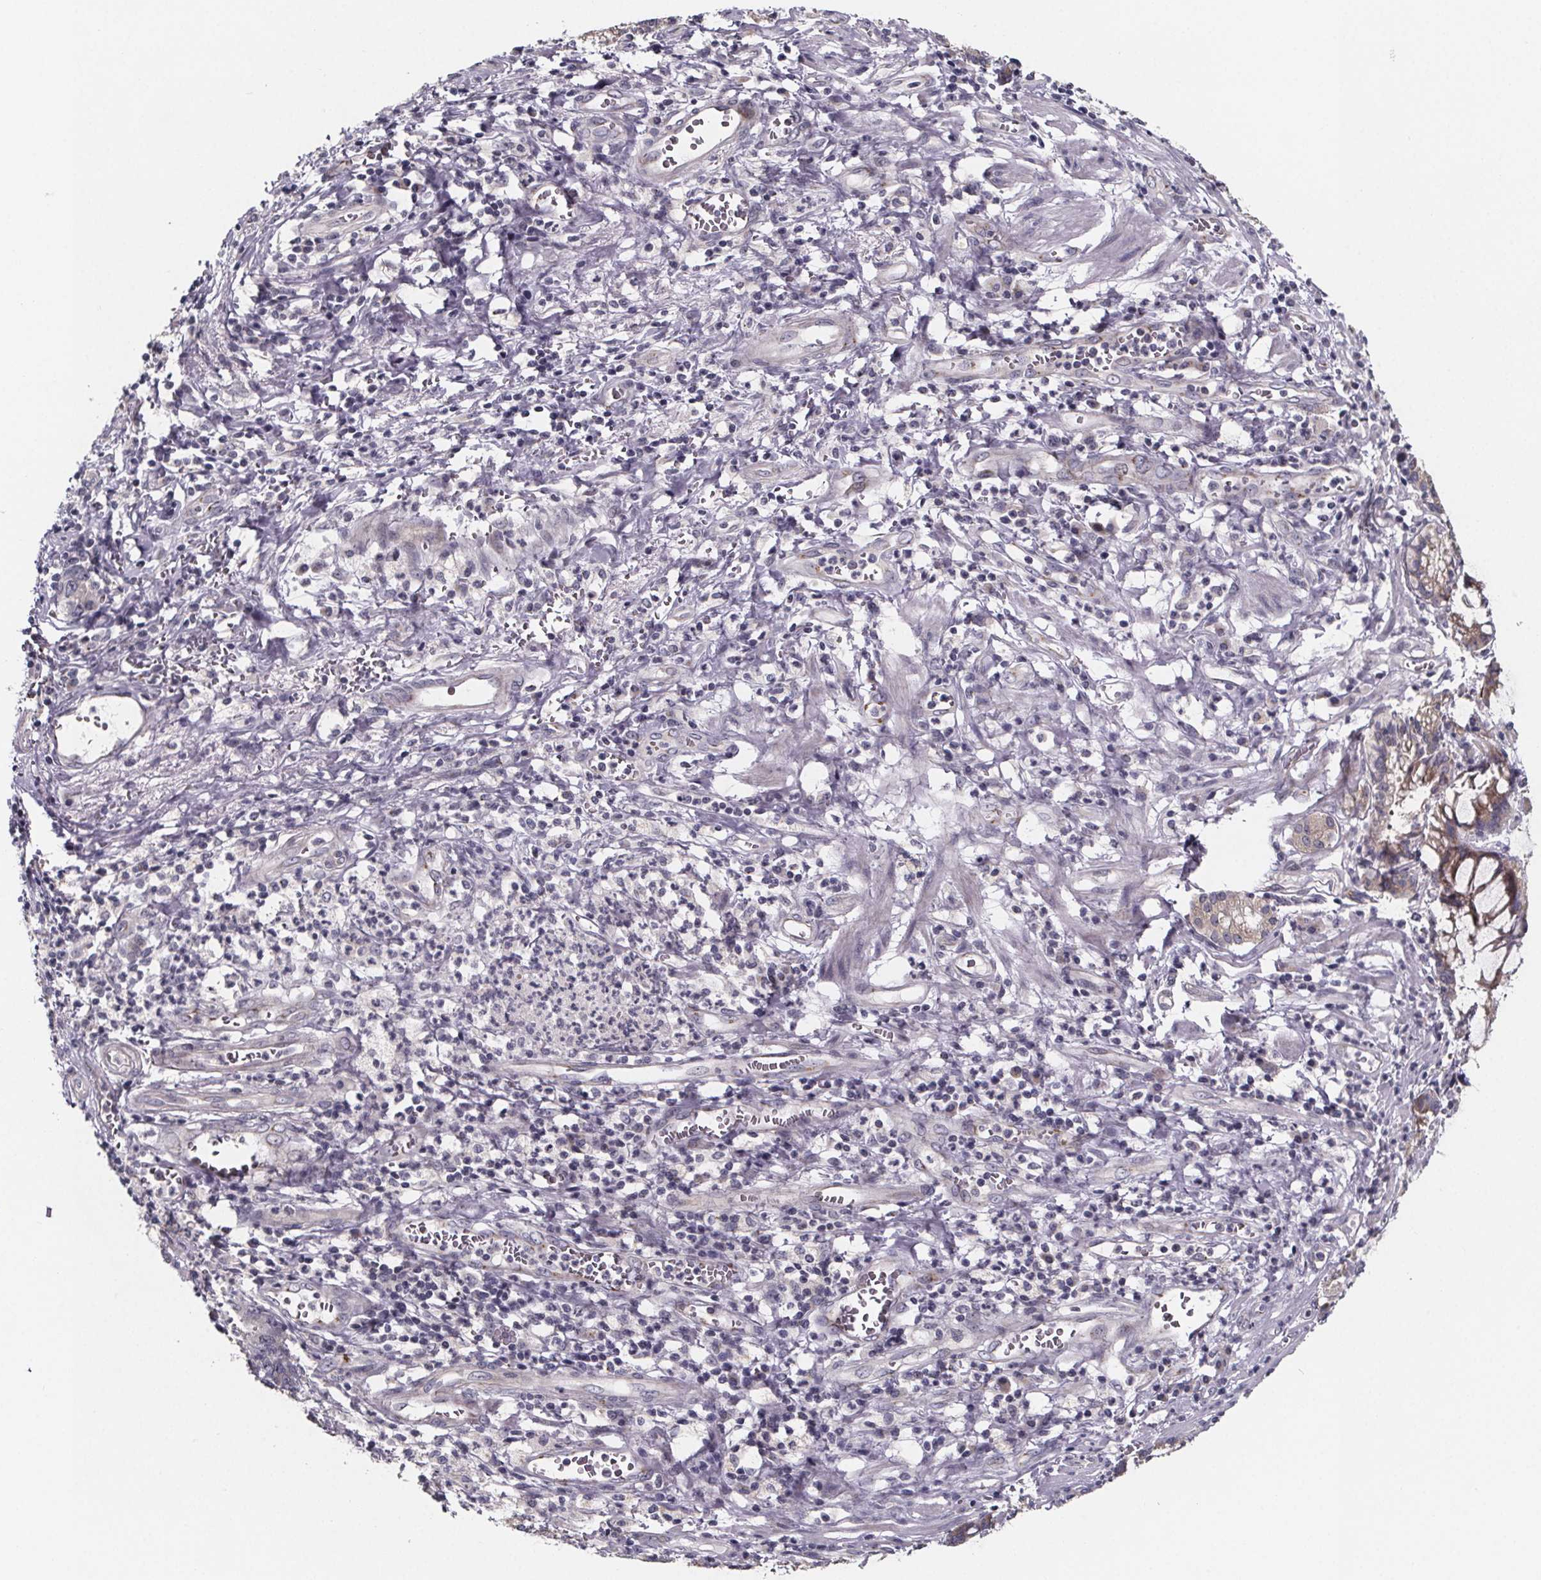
{"staining": {"intensity": "negative", "quantity": "none", "location": "none"}, "tissue": "stomach cancer", "cell_type": "Tumor cells", "image_type": "cancer", "snomed": [{"axis": "morphology", "description": "Normal tissue, NOS"}, {"axis": "morphology", "description": "Adenocarcinoma, NOS"}, {"axis": "topography", "description": "Esophagus"}, {"axis": "topography", "description": "Stomach, upper"}], "caption": "Immunohistochemical staining of adenocarcinoma (stomach) shows no significant positivity in tumor cells. (Brightfield microscopy of DAB (3,3'-diaminobenzidine) IHC at high magnification).", "gene": "NDST1", "patient": {"sex": "male", "age": 74}}